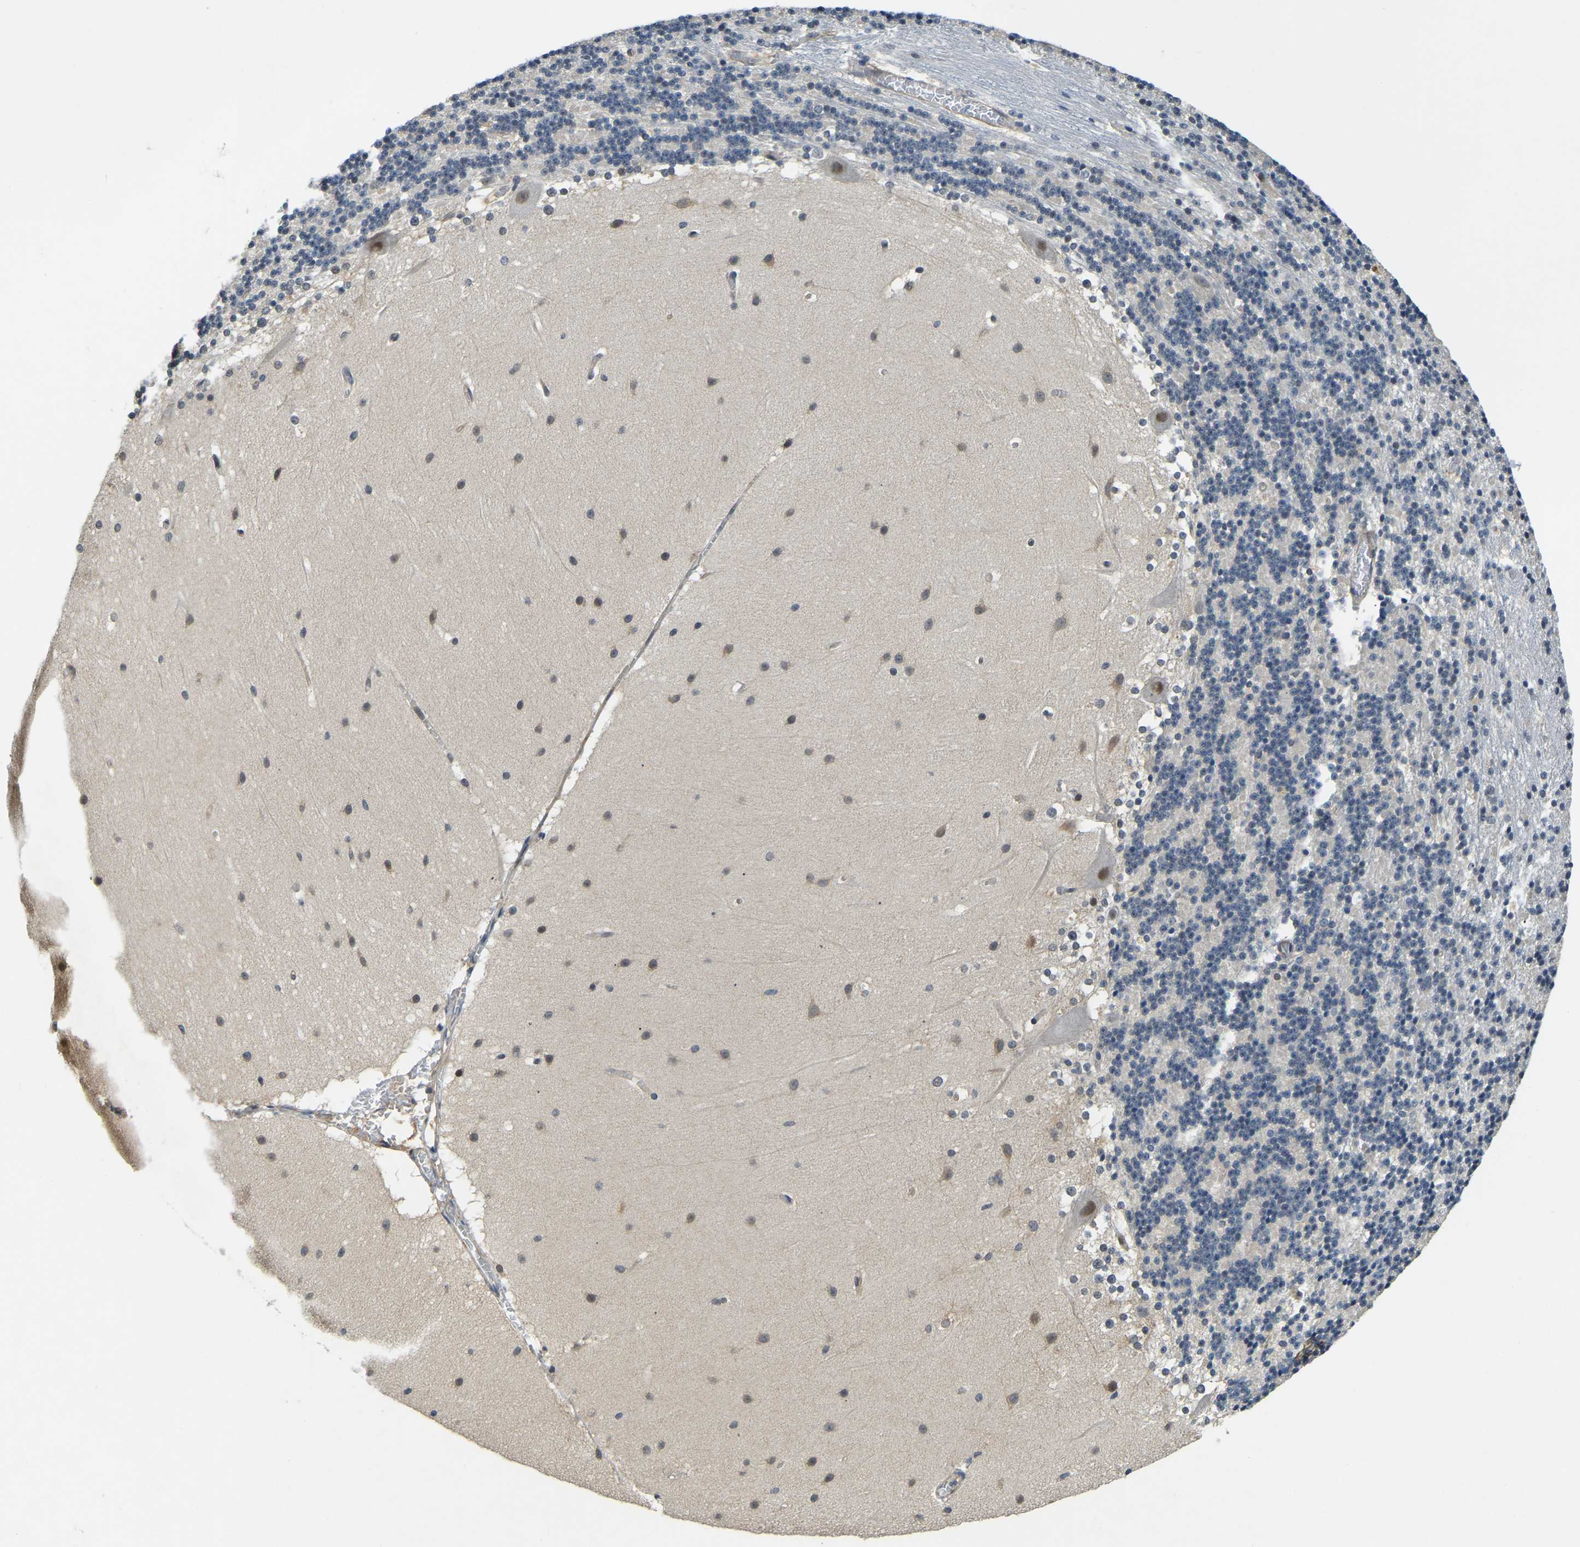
{"staining": {"intensity": "negative", "quantity": "none", "location": "none"}, "tissue": "cerebellum", "cell_type": "Cells in granular layer", "image_type": "normal", "snomed": [{"axis": "morphology", "description": "Normal tissue, NOS"}, {"axis": "topography", "description": "Cerebellum"}], "caption": "The immunohistochemistry (IHC) micrograph has no significant positivity in cells in granular layer of cerebellum. (DAB (3,3'-diaminobenzidine) immunohistochemistry (IHC) visualized using brightfield microscopy, high magnification).", "gene": "AHNAK", "patient": {"sex": "female", "age": 19}}